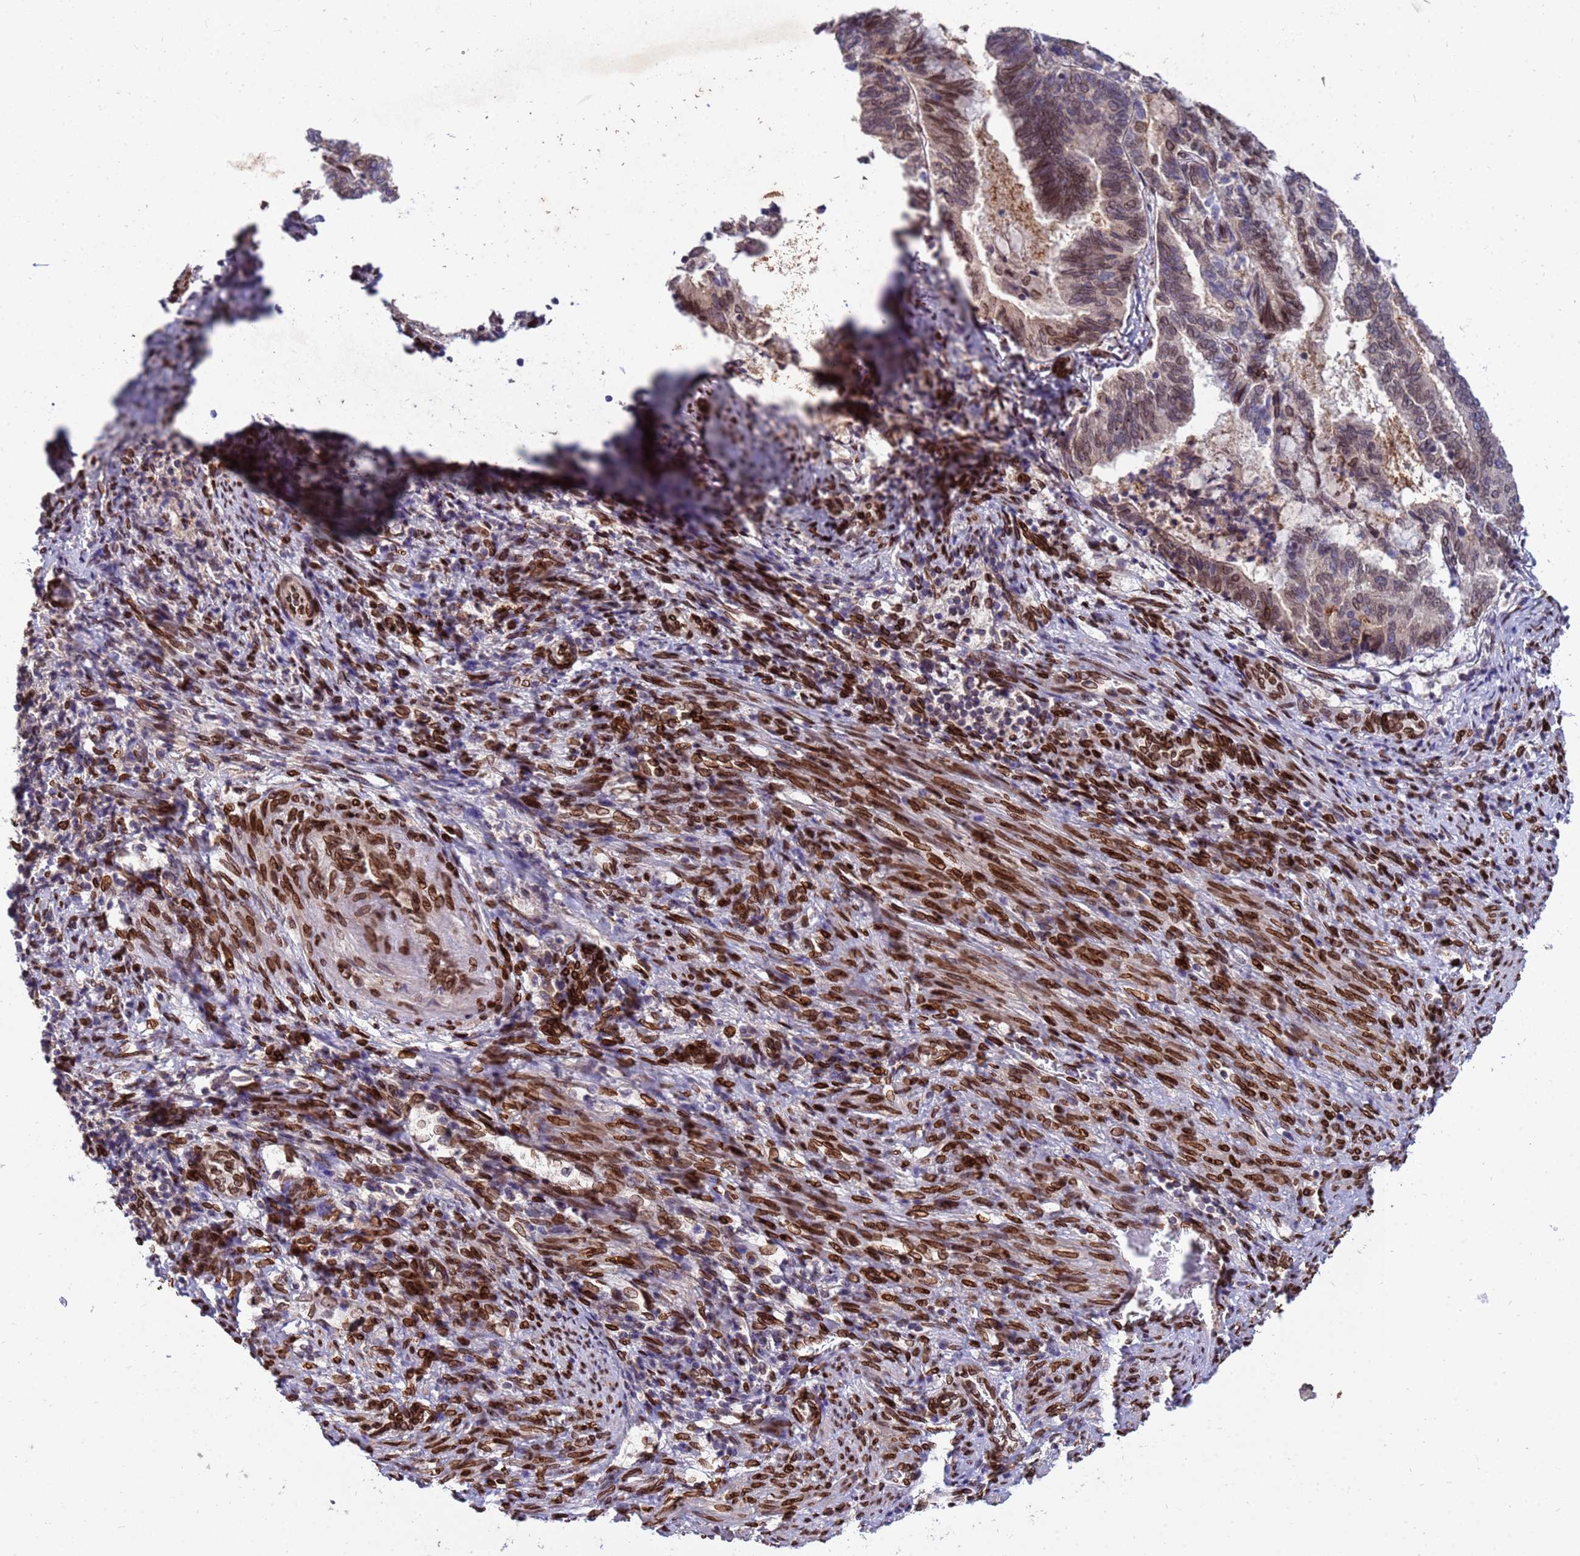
{"staining": {"intensity": "moderate", "quantity": "25%-75%", "location": "cytoplasmic/membranous,nuclear"}, "tissue": "endometrial cancer", "cell_type": "Tumor cells", "image_type": "cancer", "snomed": [{"axis": "morphology", "description": "Adenocarcinoma, NOS"}, {"axis": "topography", "description": "Endometrium"}], "caption": "Tumor cells display moderate cytoplasmic/membranous and nuclear positivity in about 25%-75% of cells in endometrial cancer (adenocarcinoma).", "gene": "GPR135", "patient": {"sex": "female", "age": 80}}